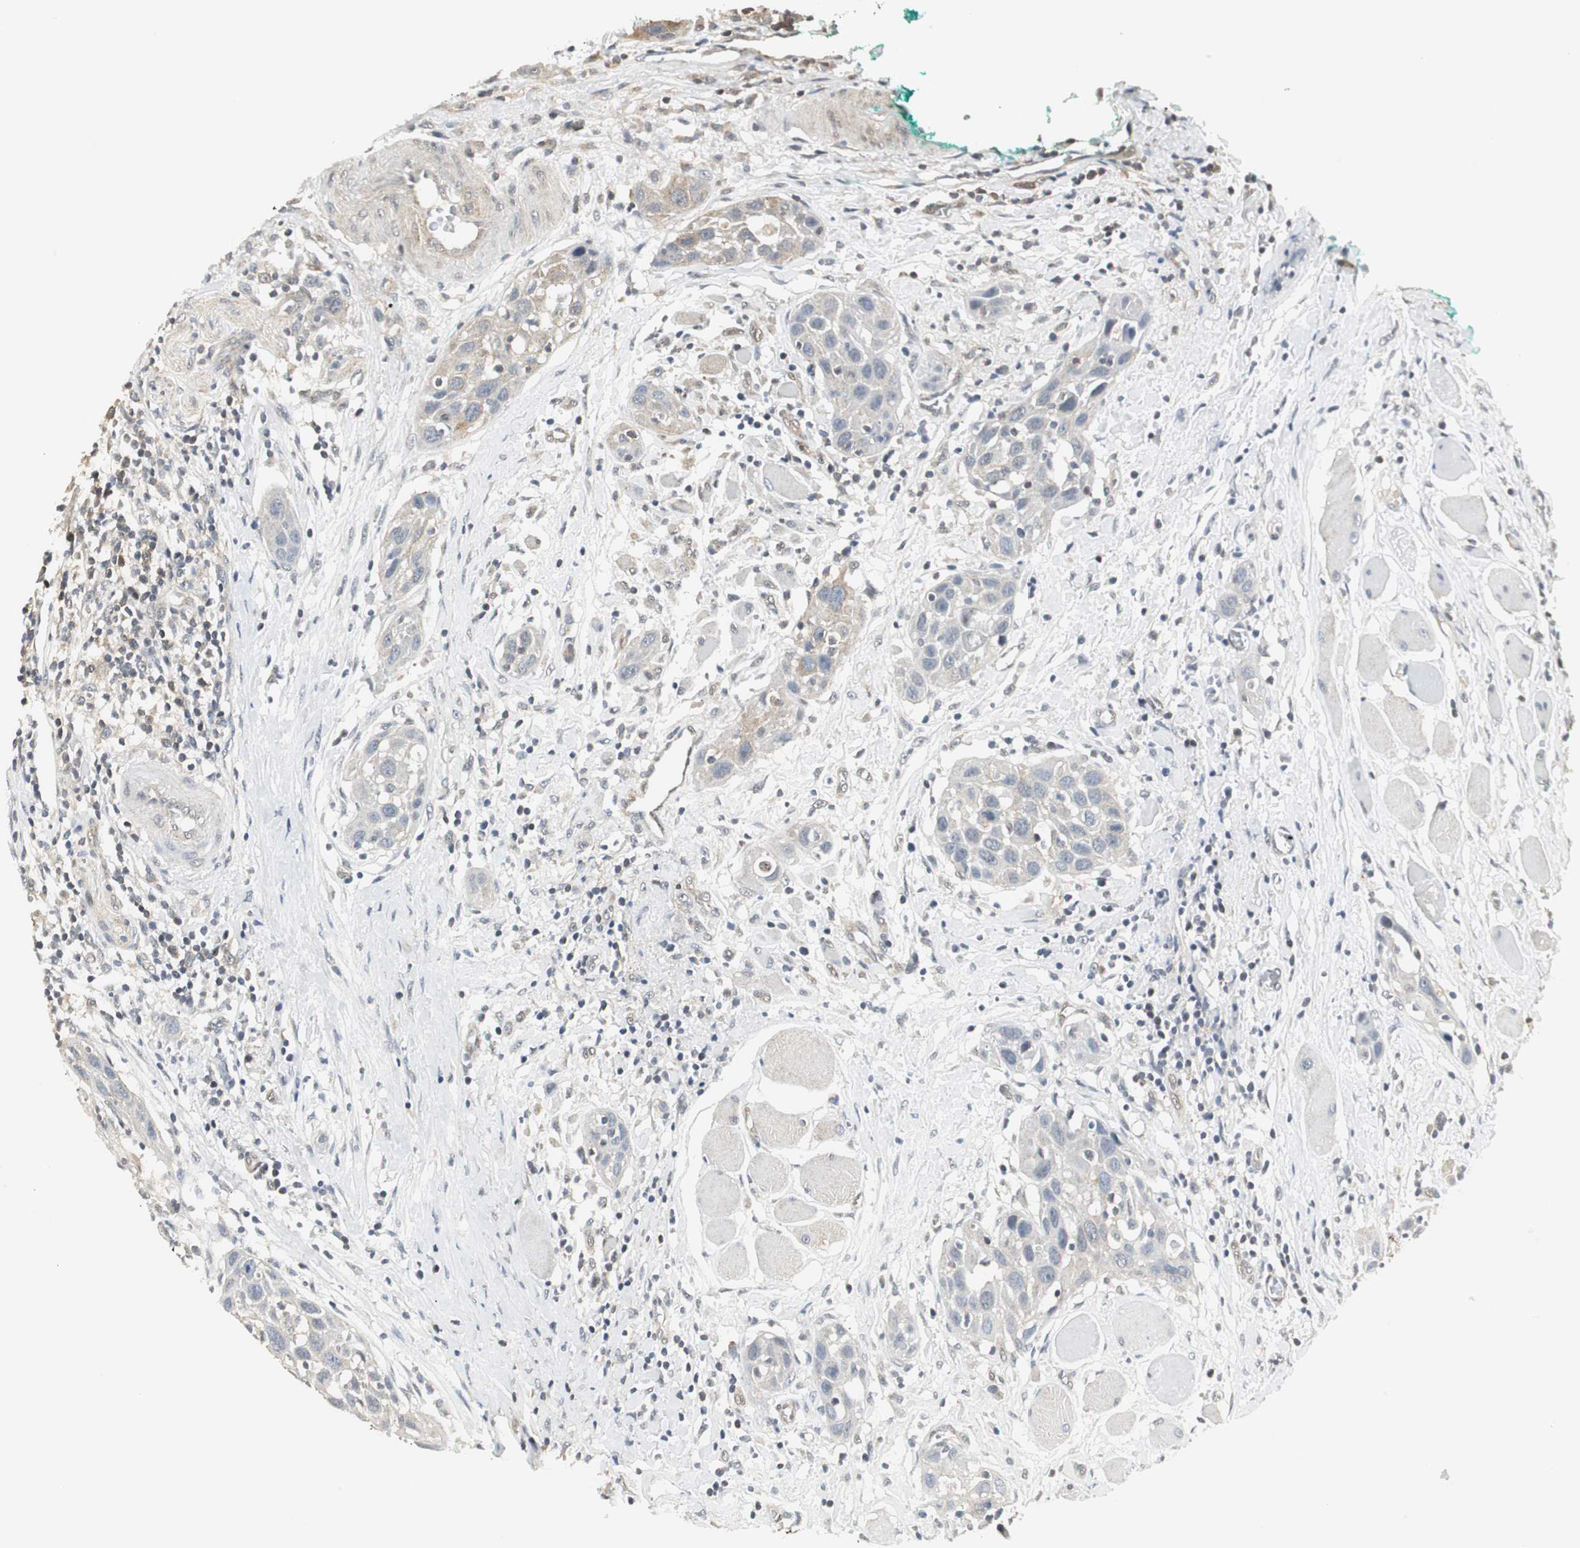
{"staining": {"intensity": "weak", "quantity": "25%-75%", "location": "cytoplasmic/membranous"}, "tissue": "head and neck cancer", "cell_type": "Tumor cells", "image_type": "cancer", "snomed": [{"axis": "morphology", "description": "Squamous cell carcinoma, NOS"}, {"axis": "topography", "description": "Oral tissue"}, {"axis": "topography", "description": "Head-Neck"}], "caption": "Head and neck squamous cell carcinoma stained with a protein marker demonstrates weak staining in tumor cells.", "gene": "CCT5", "patient": {"sex": "female", "age": 50}}